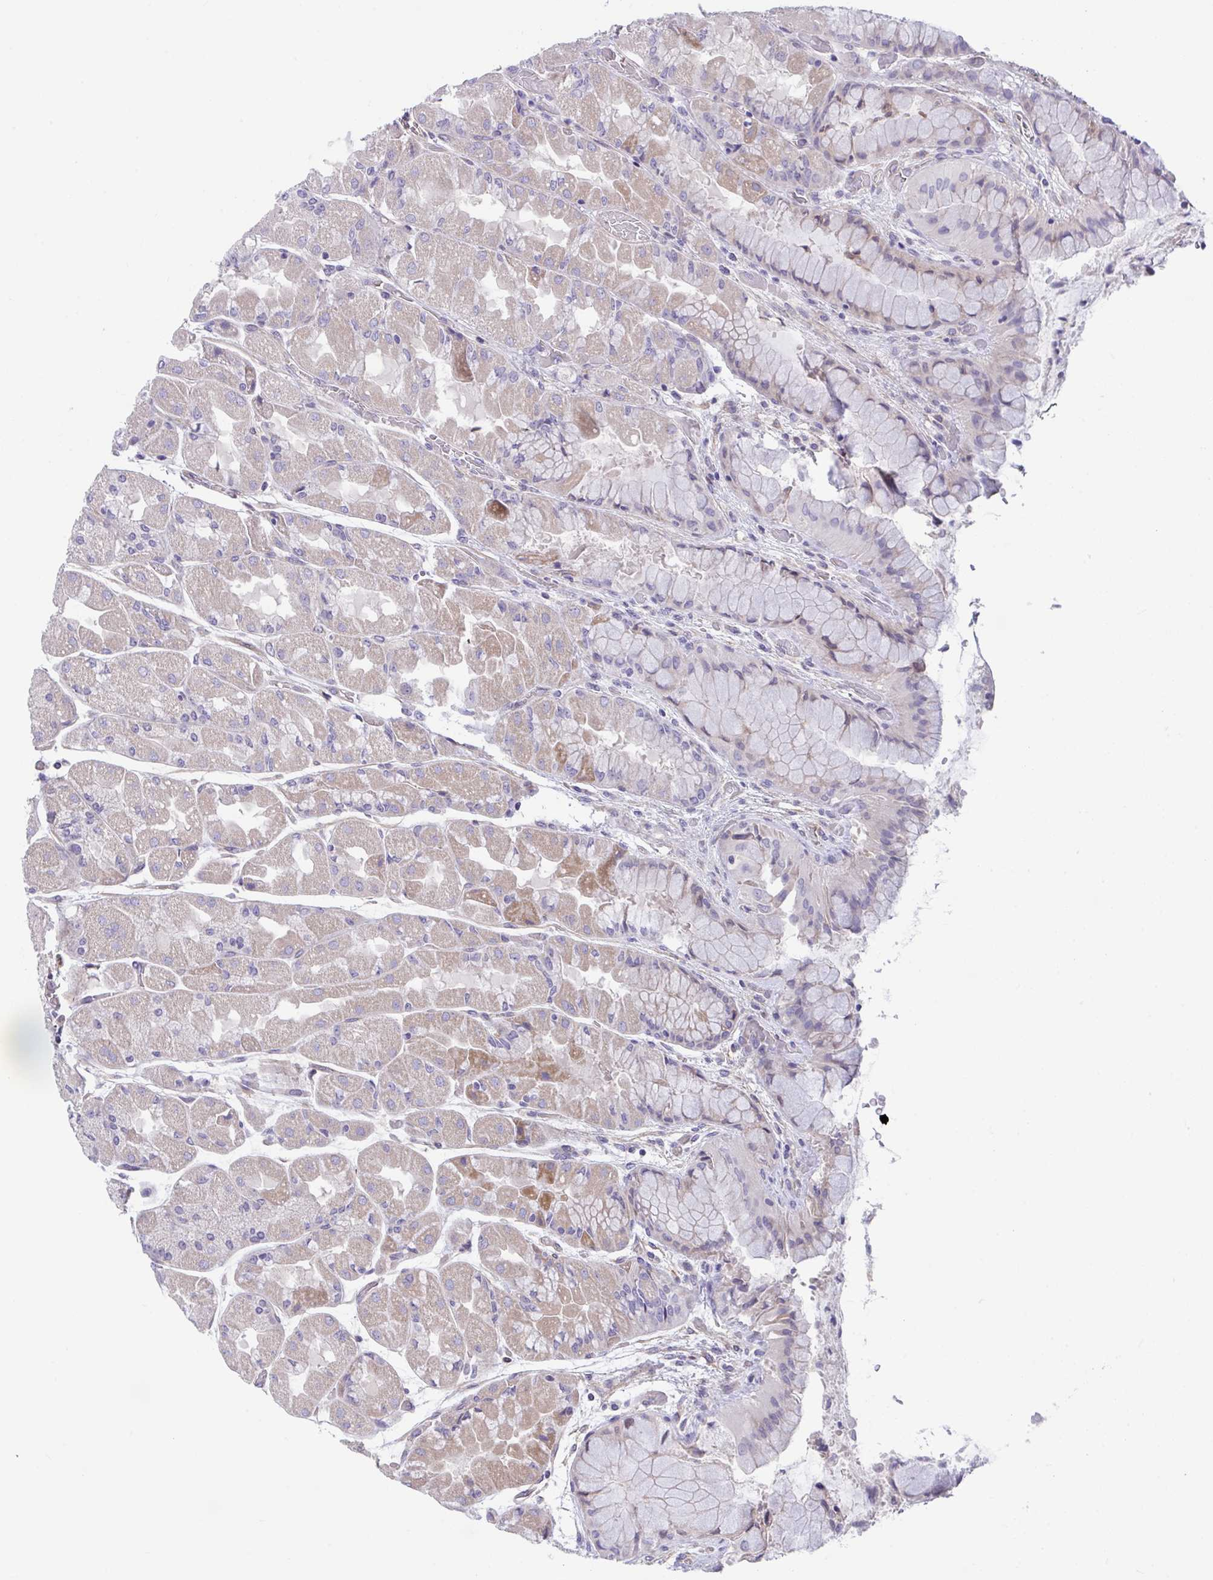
{"staining": {"intensity": "moderate", "quantity": "<25%", "location": "cytoplasmic/membranous"}, "tissue": "stomach", "cell_type": "Glandular cells", "image_type": "normal", "snomed": [{"axis": "morphology", "description": "Normal tissue, NOS"}, {"axis": "topography", "description": "Stomach"}], "caption": "An immunohistochemistry micrograph of benign tissue is shown. Protein staining in brown highlights moderate cytoplasmic/membranous positivity in stomach within glandular cells. The staining is performed using DAB (3,3'-diaminobenzidine) brown chromogen to label protein expression. The nuclei are counter-stained blue using hematoxylin.", "gene": "RHOXF1", "patient": {"sex": "female", "age": 61}}